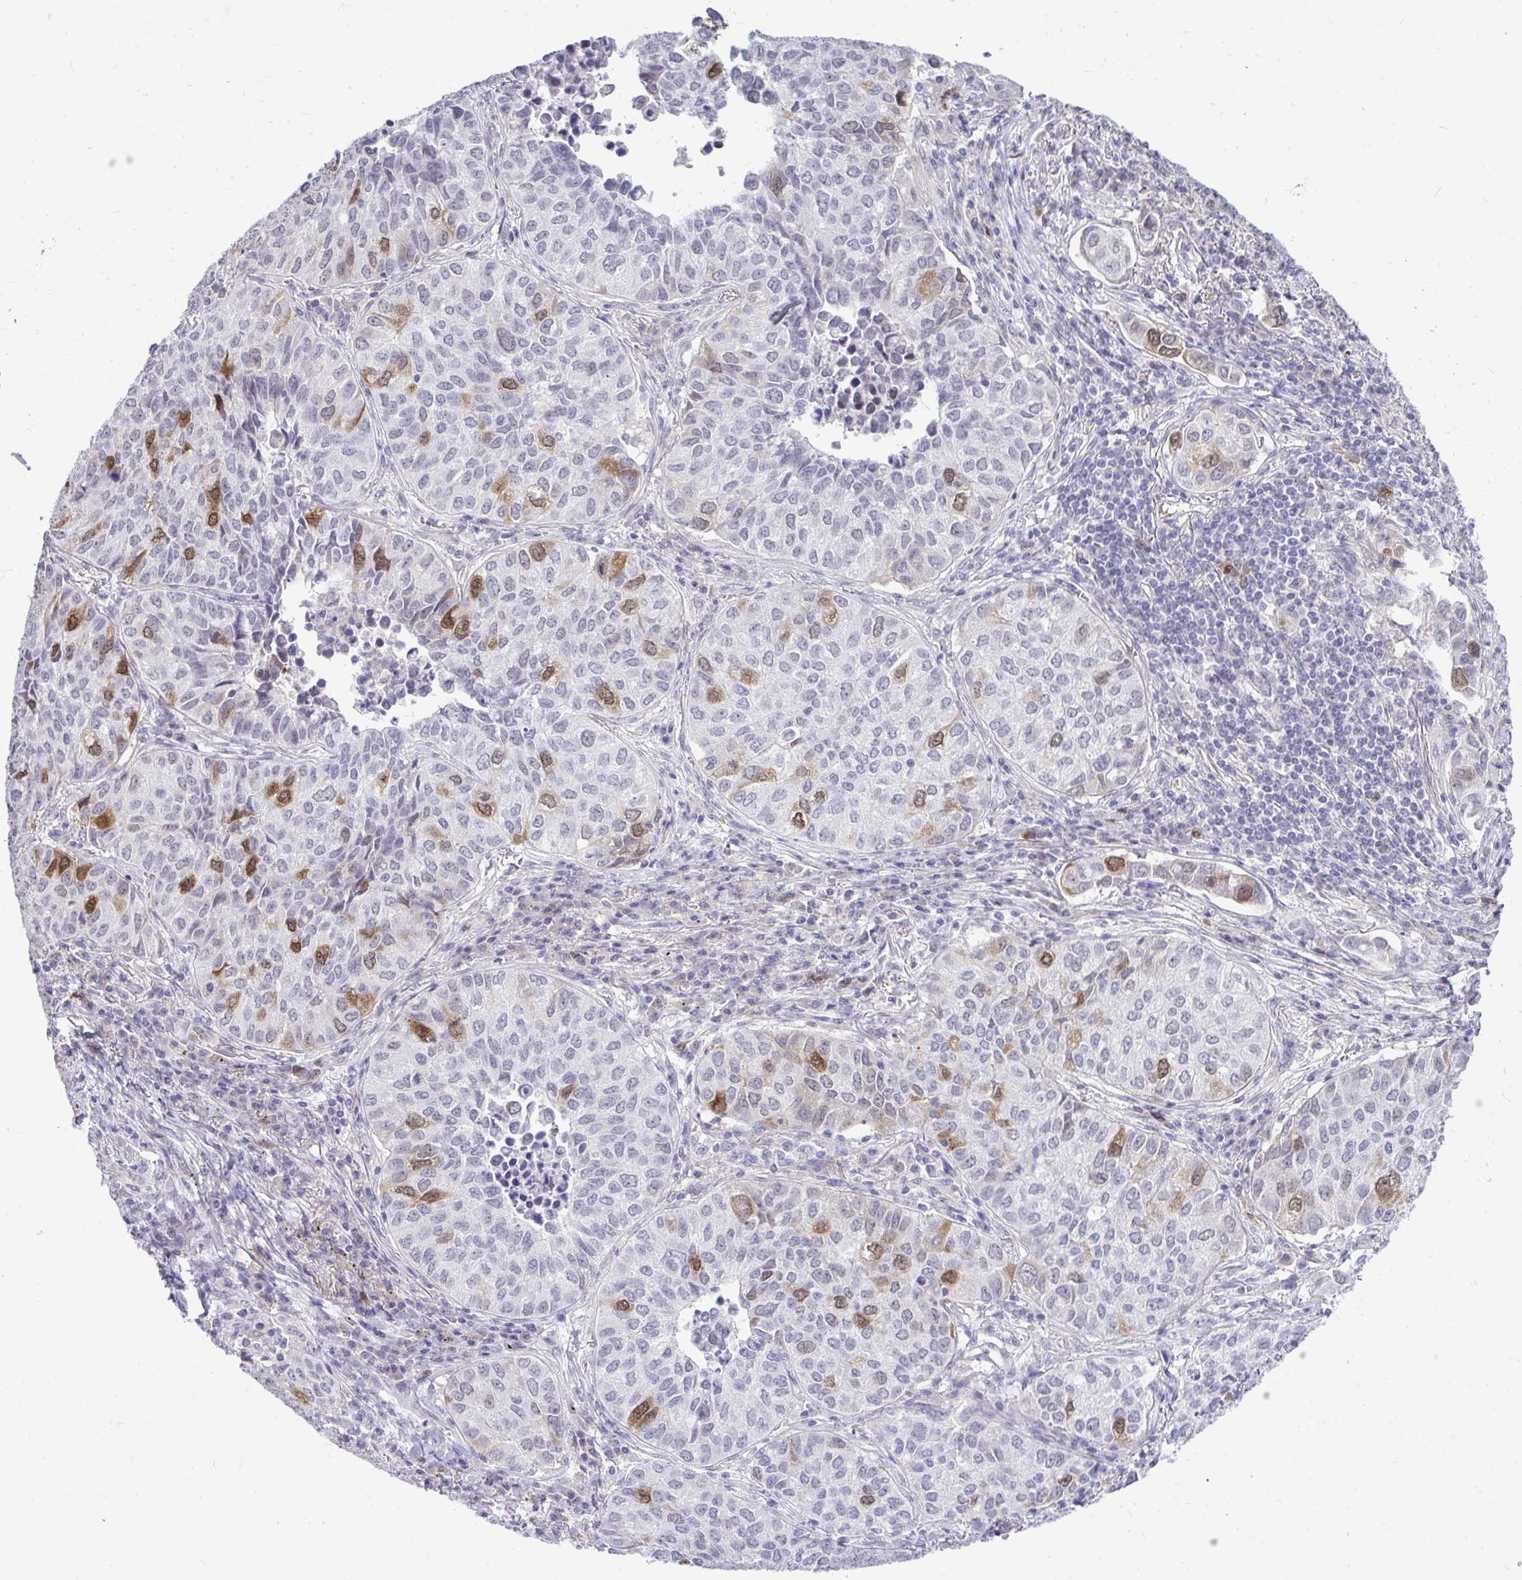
{"staining": {"intensity": "strong", "quantity": "<25%", "location": "cytoplasmic/membranous,nuclear"}, "tissue": "lung cancer", "cell_type": "Tumor cells", "image_type": "cancer", "snomed": [{"axis": "morphology", "description": "Adenocarcinoma, NOS"}, {"axis": "topography", "description": "Lung"}], "caption": "The micrograph shows staining of adenocarcinoma (lung), revealing strong cytoplasmic/membranous and nuclear protein staining (brown color) within tumor cells. (Stains: DAB (3,3'-diaminobenzidine) in brown, nuclei in blue, Microscopy: brightfield microscopy at high magnification).", "gene": "CDC20", "patient": {"sex": "female", "age": 50}}